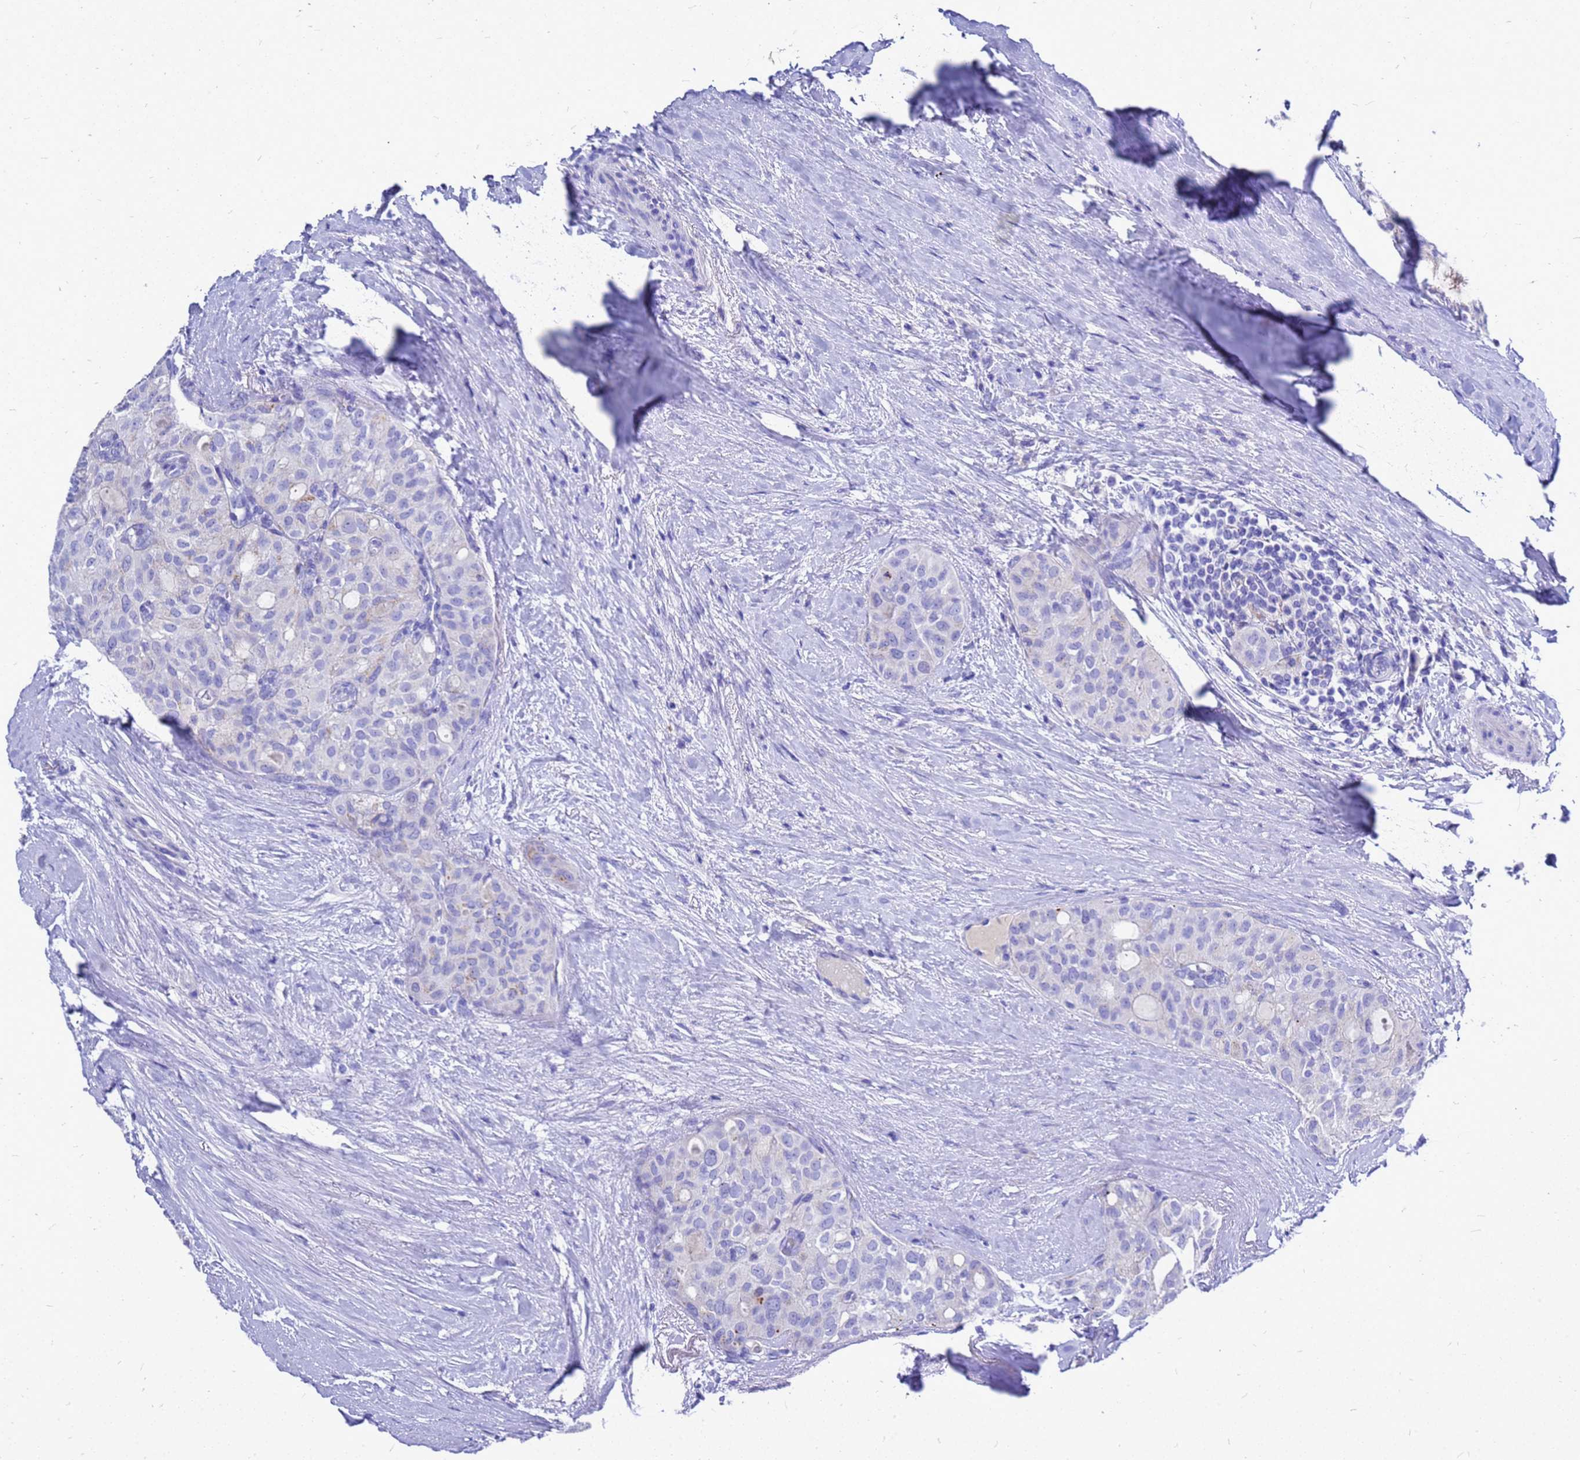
{"staining": {"intensity": "negative", "quantity": "none", "location": "none"}, "tissue": "thyroid cancer", "cell_type": "Tumor cells", "image_type": "cancer", "snomed": [{"axis": "morphology", "description": "Follicular adenoma carcinoma, NOS"}, {"axis": "topography", "description": "Thyroid gland"}], "caption": "Histopathology image shows no significant protein staining in tumor cells of thyroid cancer.", "gene": "OR52E2", "patient": {"sex": "male", "age": 75}}